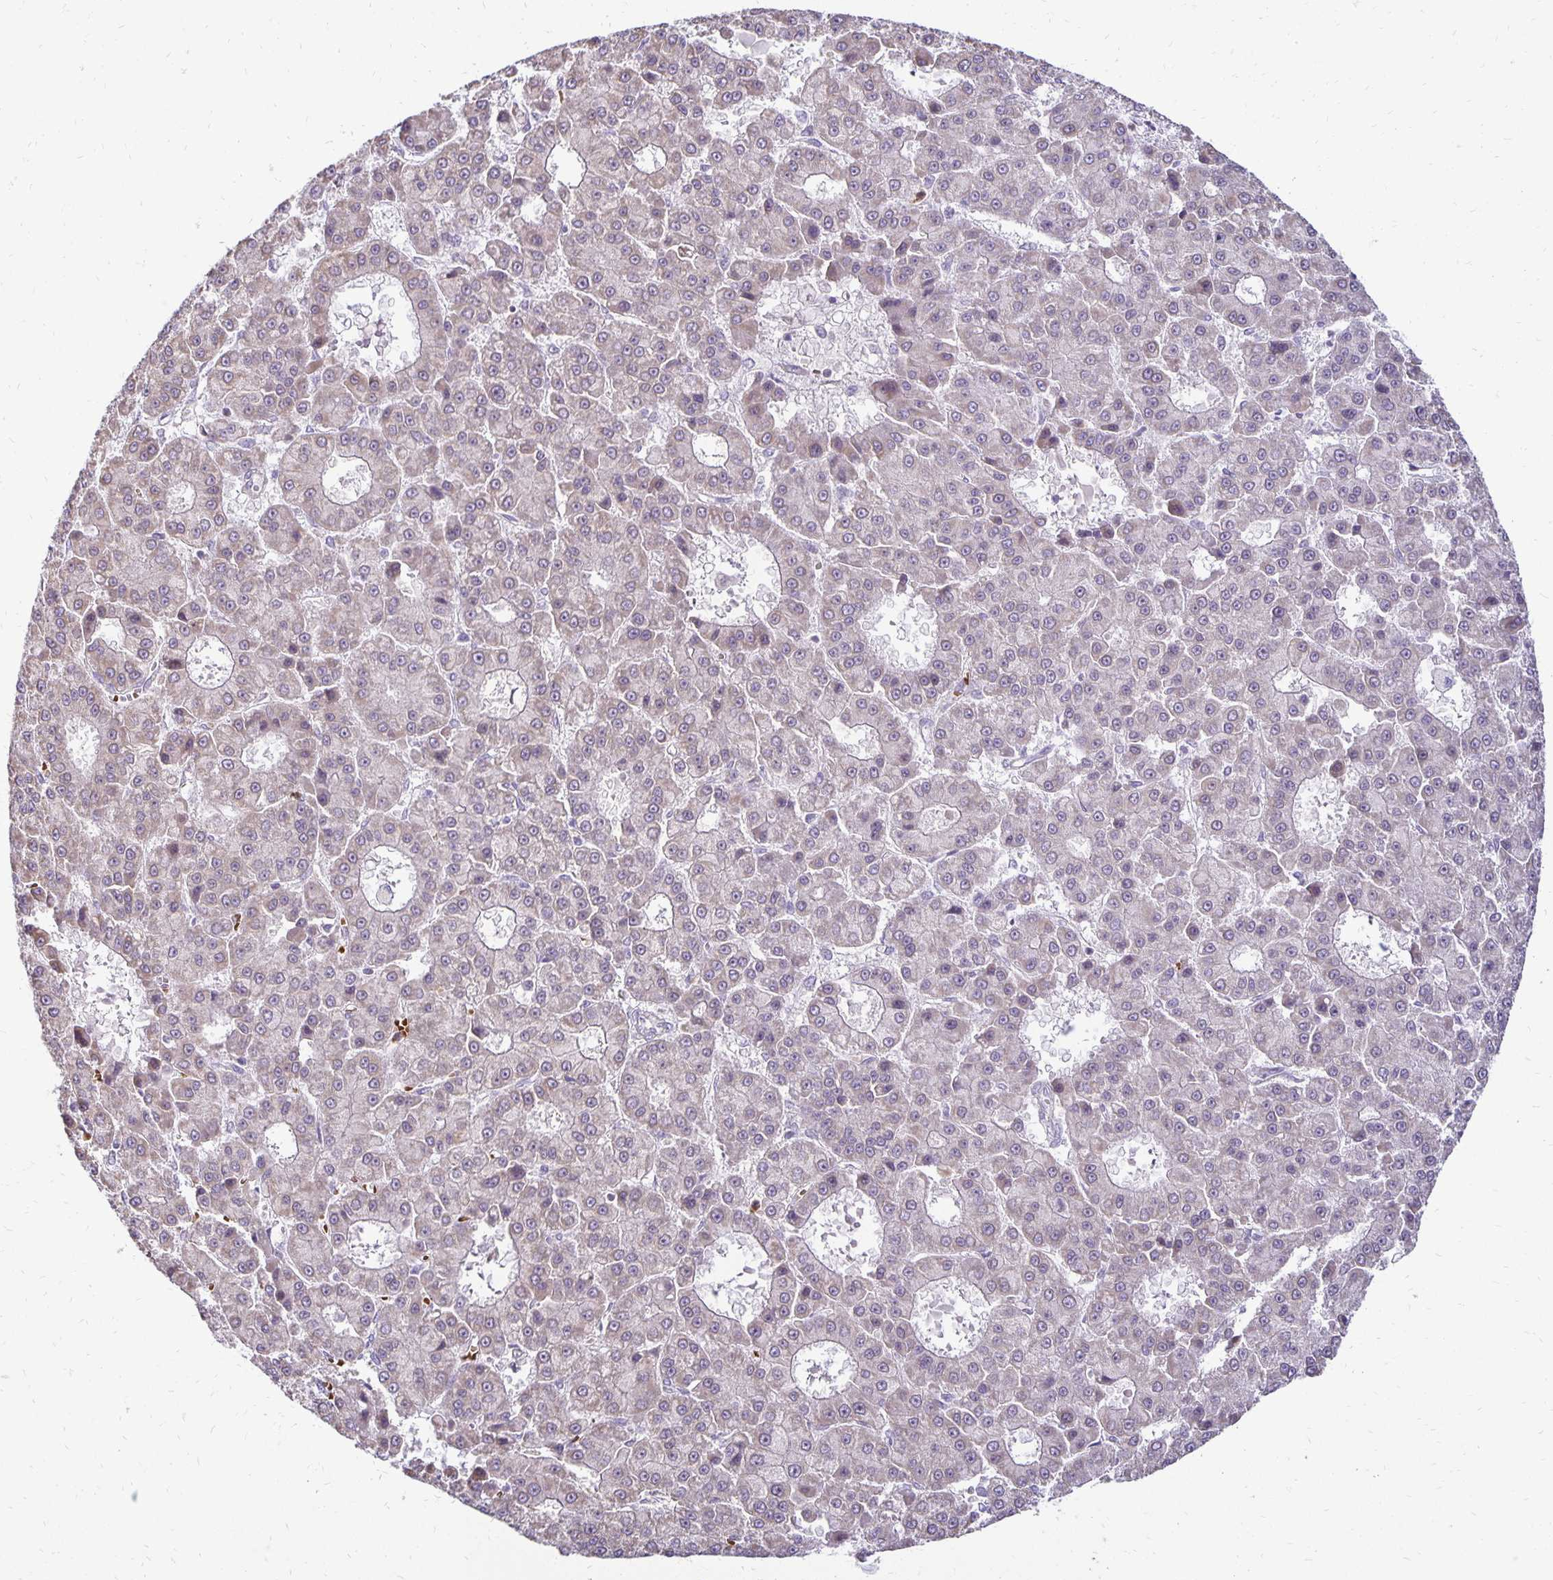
{"staining": {"intensity": "moderate", "quantity": "<25%", "location": "cytoplasmic/membranous"}, "tissue": "liver cancer", "cell_type": "Tumor cells", "image_type": "cancer", "snomed": [{"axis": "morphology", "description": "Carcinoma, Hepatocellular, NOS"}, {"axis": "topography", "description": "Liver"}], "caption": "Immunohistochemistry (IHC) micrograph of neoplastic tissue: liver cancer (hepatocellular carcinoma) stained using immunohistochemistry (IHC) demonstrates low levels of moderate protein expression localized specifically in the cytoplasmic/membranous of tumor cells, appearing as a cytoplasmic/membranous brown color.", "gene": "FN3K", "patient": {"sex": "male", "age": 70}}